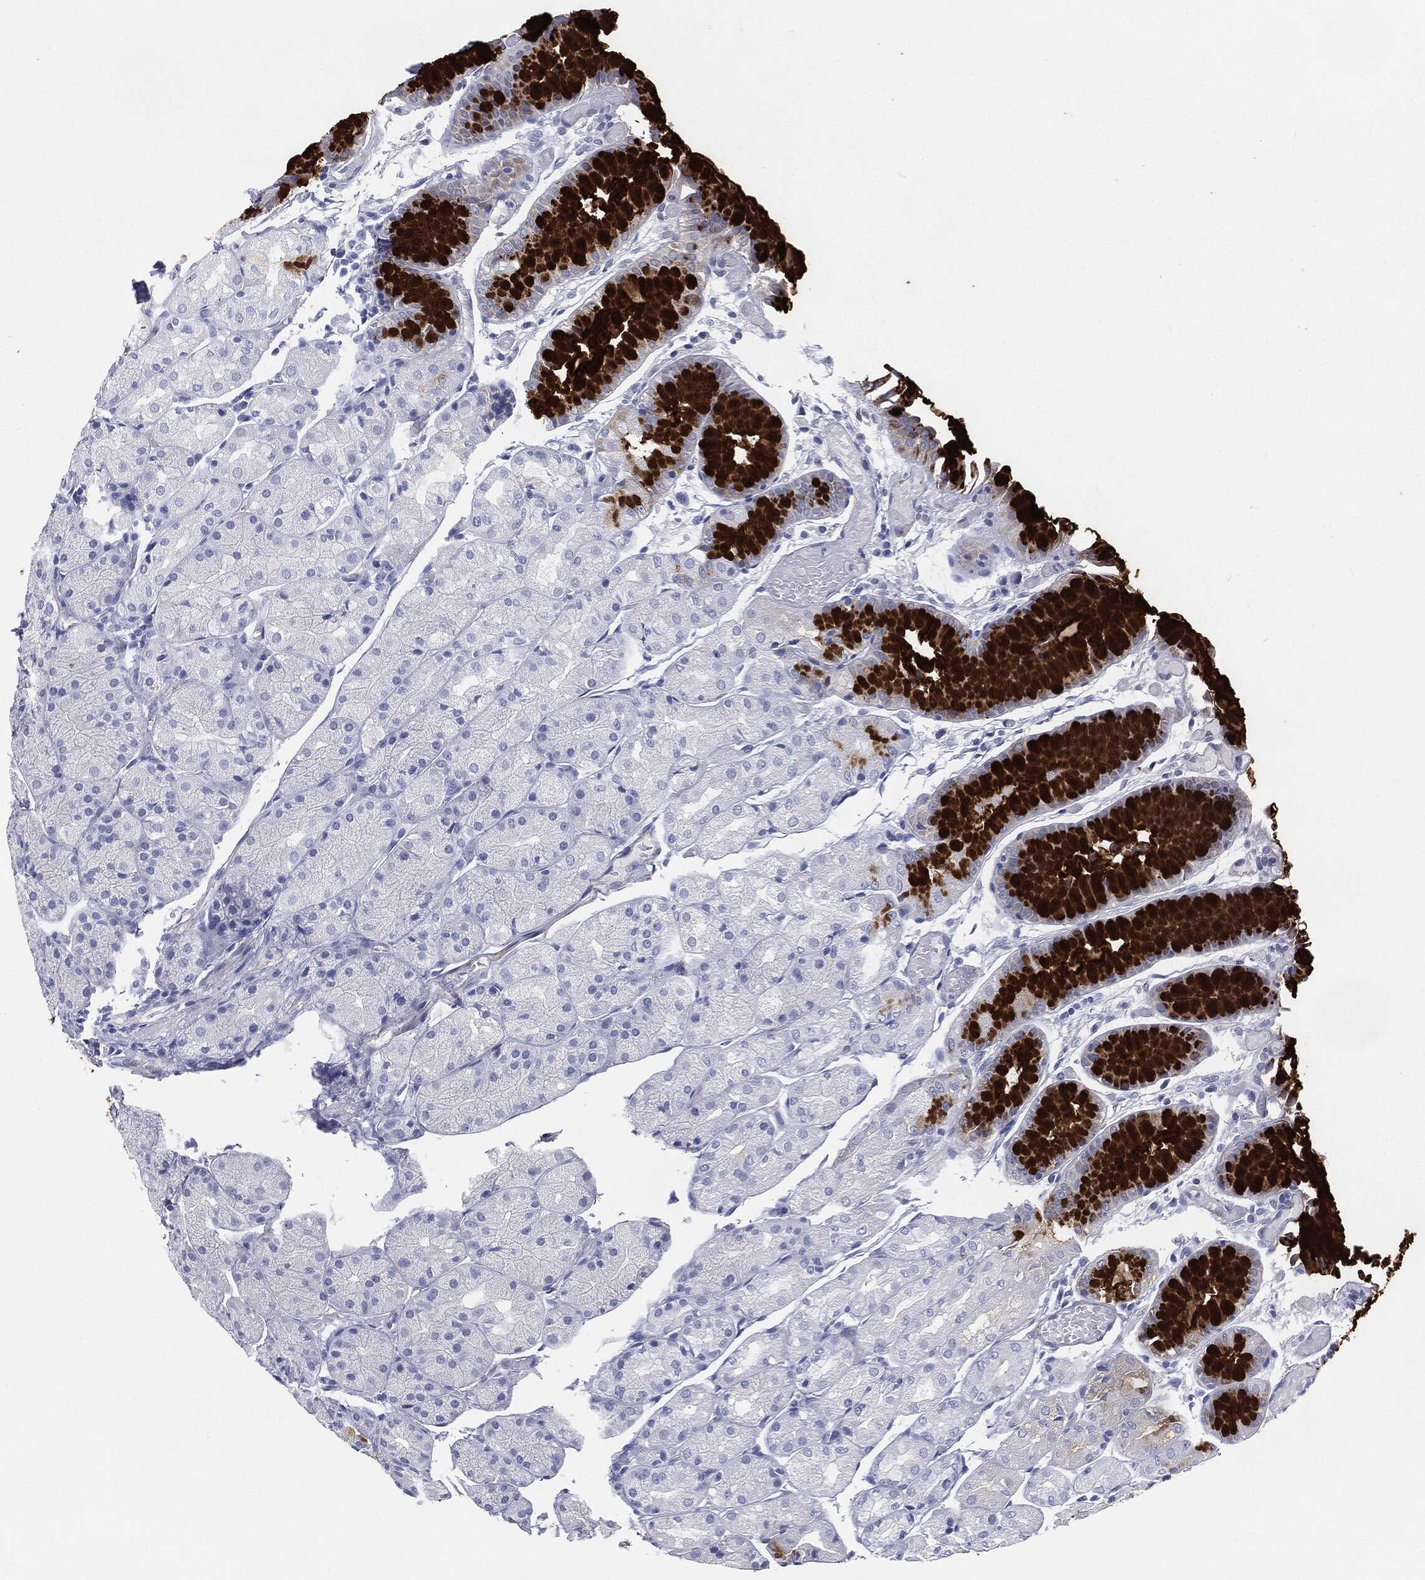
{"staining": {"intensity": "strong", "quantity": "25%-75%", "location": "cytoplasmic/membranous"}, "tissue": "stomach", "cell_type": "Glandular cells", "image_type": "normal", "snomed": [{"axis": "morphology", "description": "Normal tissue, NOS"}, {"axis": "topography", "description": "Stomach, upper"}], "caption": "High-power microscopy captured an IHC image of benign stomach, revealing strong cytoplasmic/membranous expression in about 25%-75% of glandular cells.", "gene": "MUC5AC", "patient": {"sex": "male", "age": 72}}